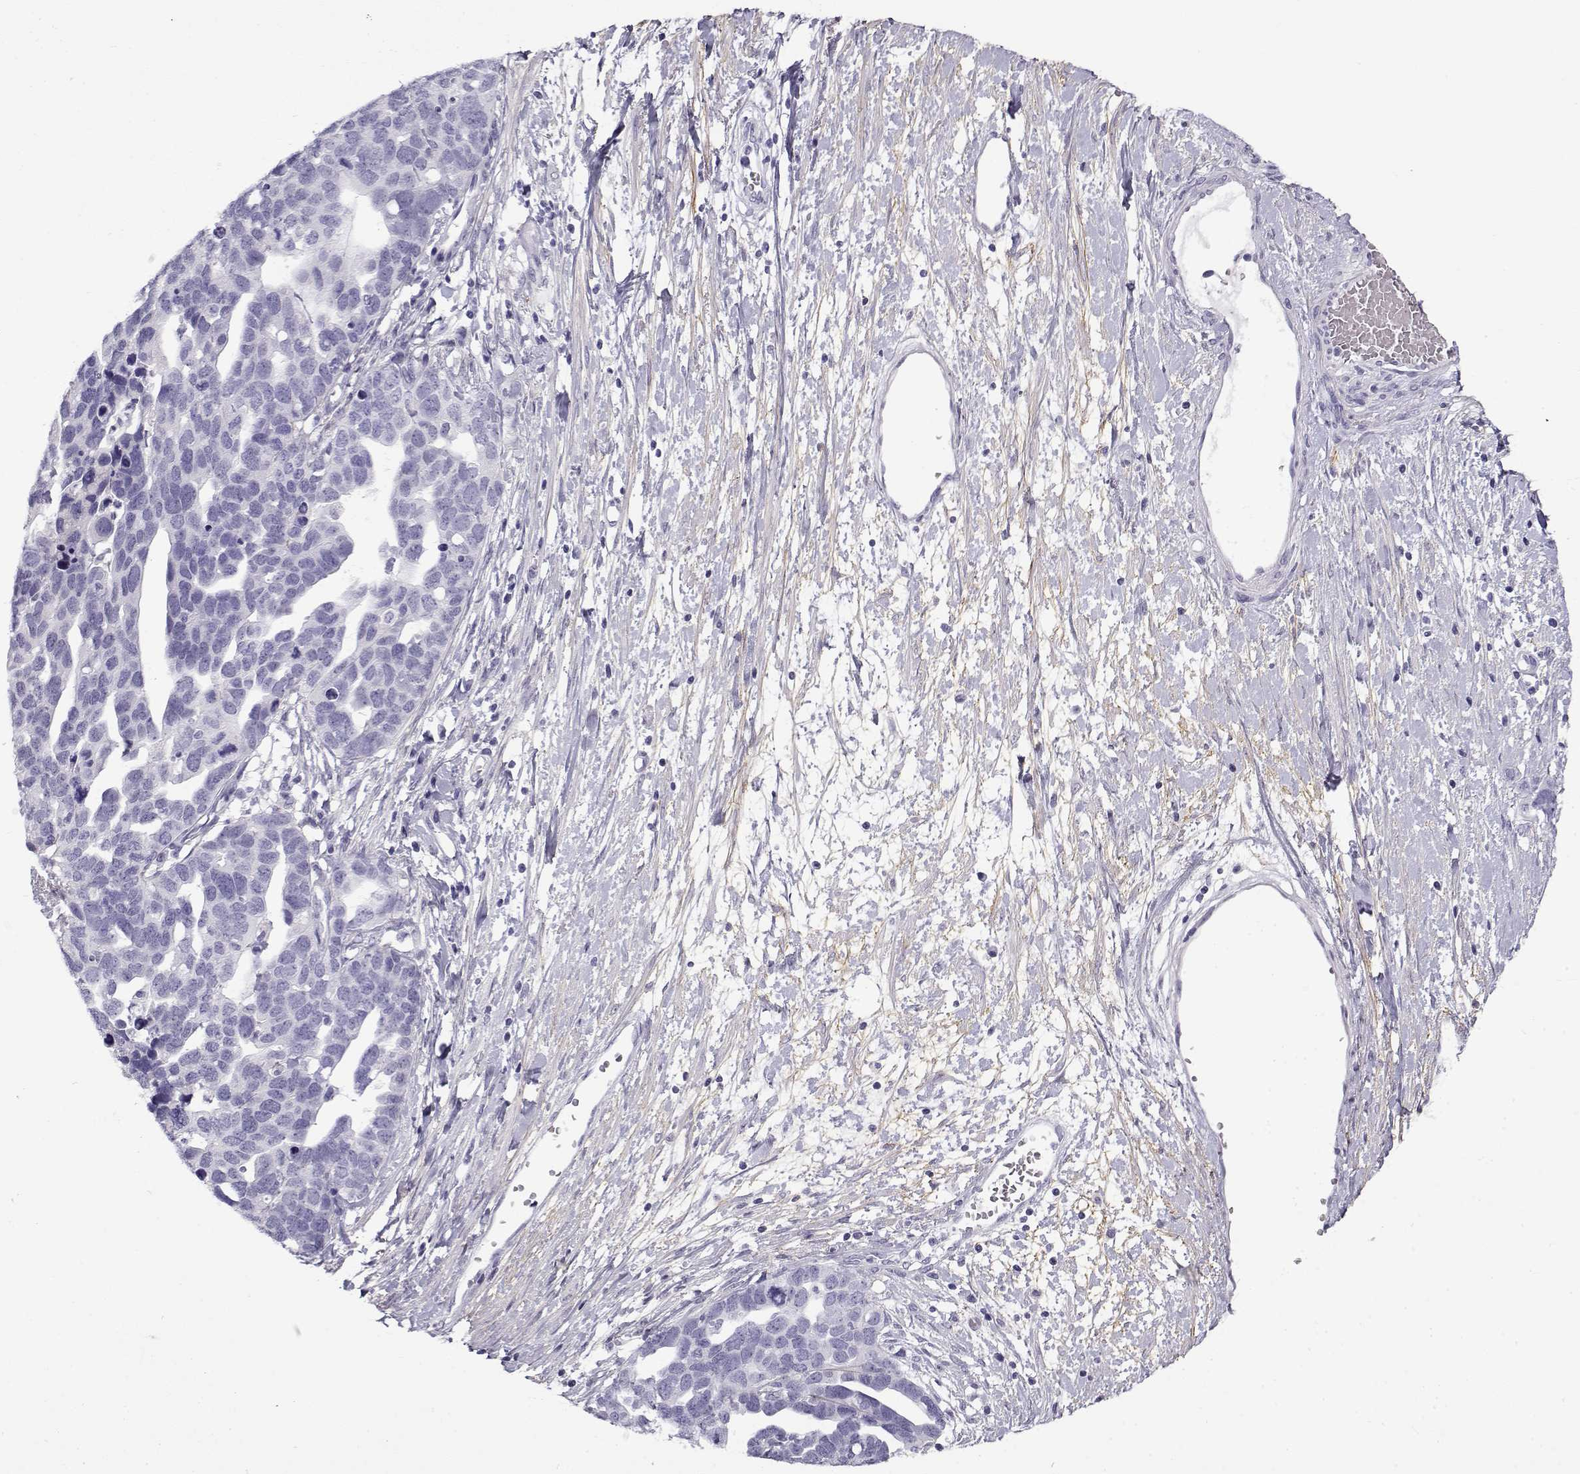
{"staining": {"intensity": "negative", "quantity": "none", "location": "none"}, "tissue": "ovarian cancer", "cell_type": "Tumor cells", "image_type": "cancer", "snomed": [{"axis": "morphology", "description": "Cystadenocarcinoma, serous, NOS"}, {"axis": "topography", "description": "Ovary"}], "caption": "There is no significant positivity in tumor cells of ovarian cancer.", "gene": "GTSF1L", "patient": {"sex": "female", "age": 54}}